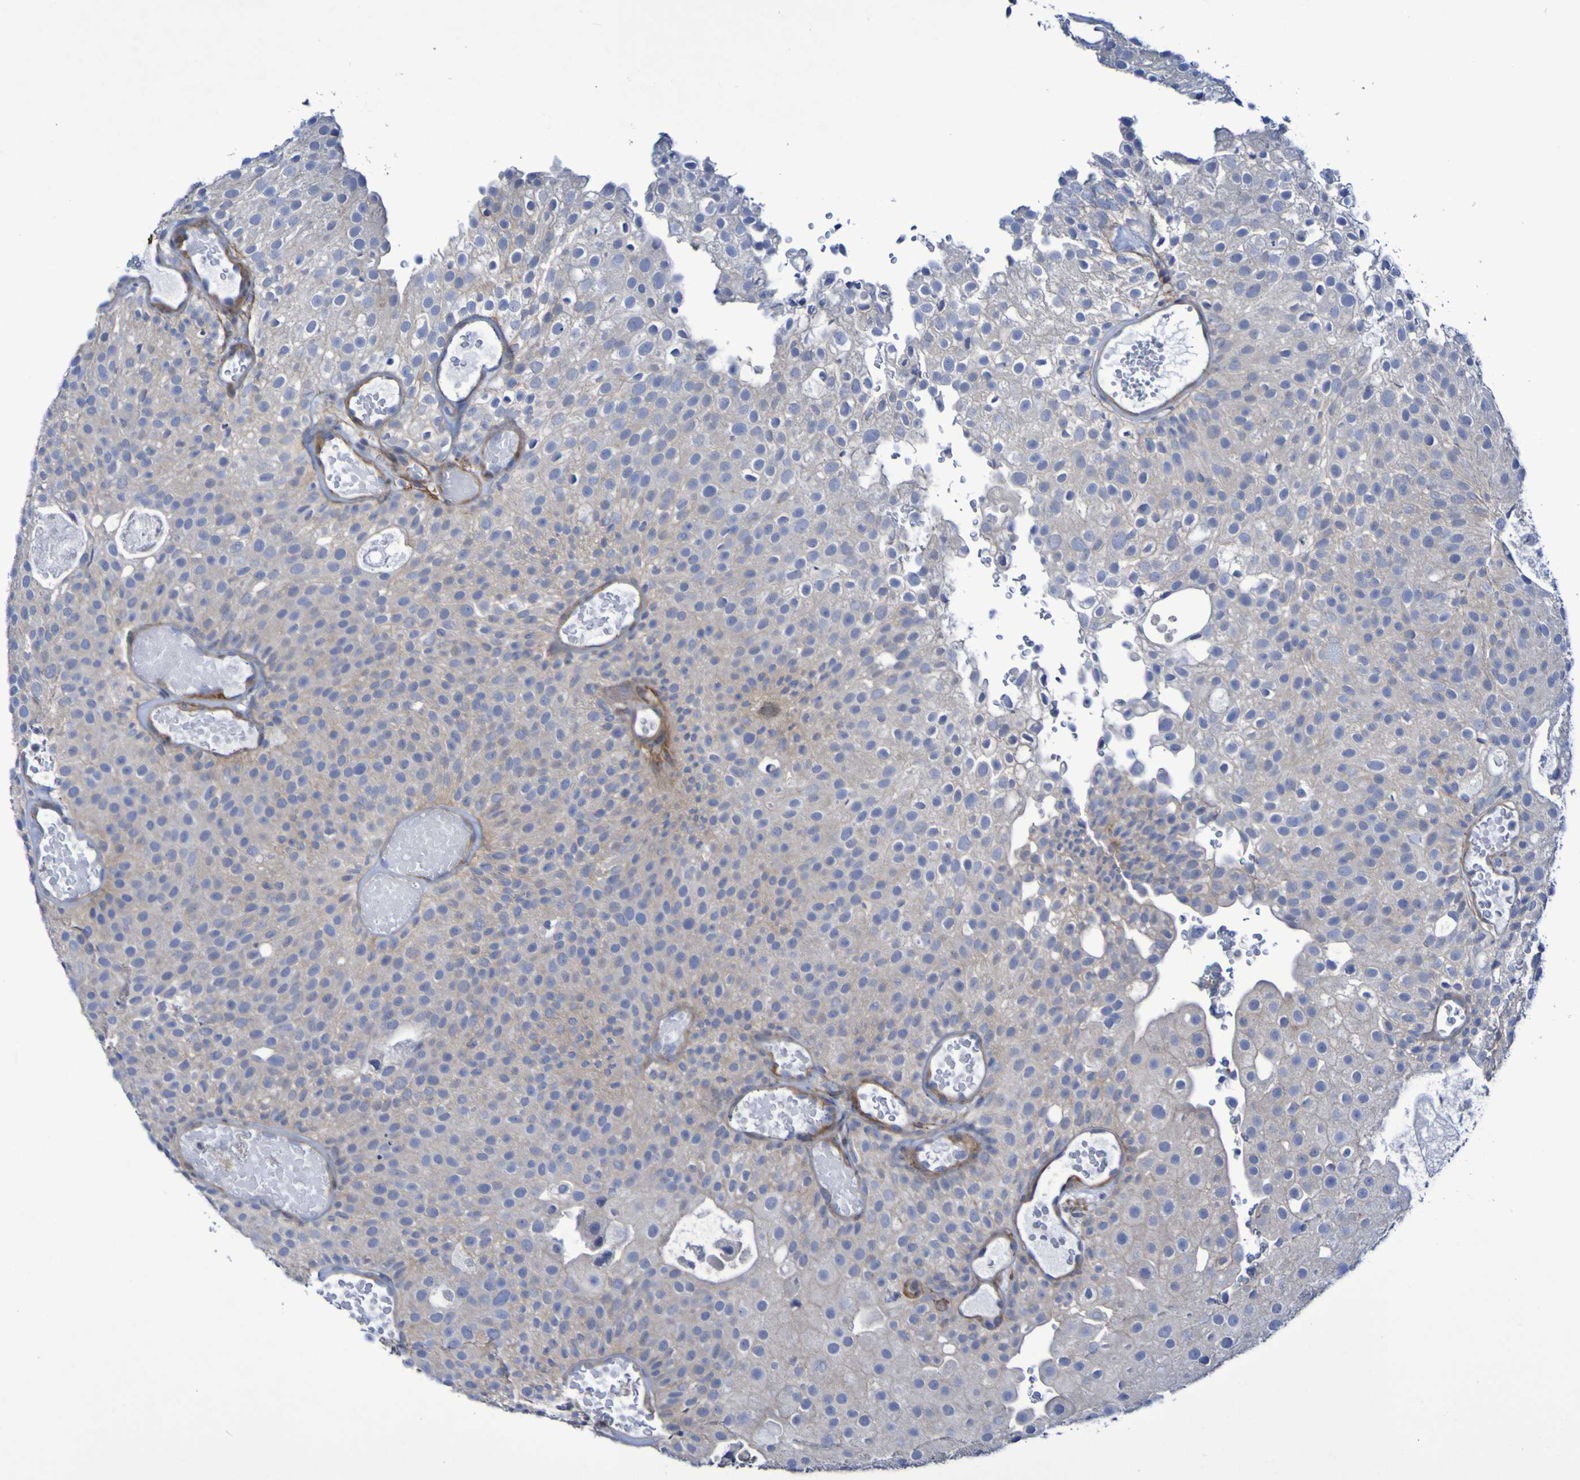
{"staining": {"intensity": "negative", "quantity": "none", "location": "none"}, "tissue": "urothelial cancer", "cell_type": "Tumor cells", "image_type": "cancer", "snomed": [{"axis": "morphology", "description": "Urothelial carcinoma, Low grade"}, {"axis": "topography", "description": "Urinary bladder"}], "caption": "Immunohistochemistry histopathology image of neoplastic tissue: urothelial cancer stained with DAB shows no significant protein positivity in tumor cells. (DAB IHC visualized using brightfield microscopy, high magnification).", "gene": "LPP", "patient": {"sex": "male", "age": 78}}